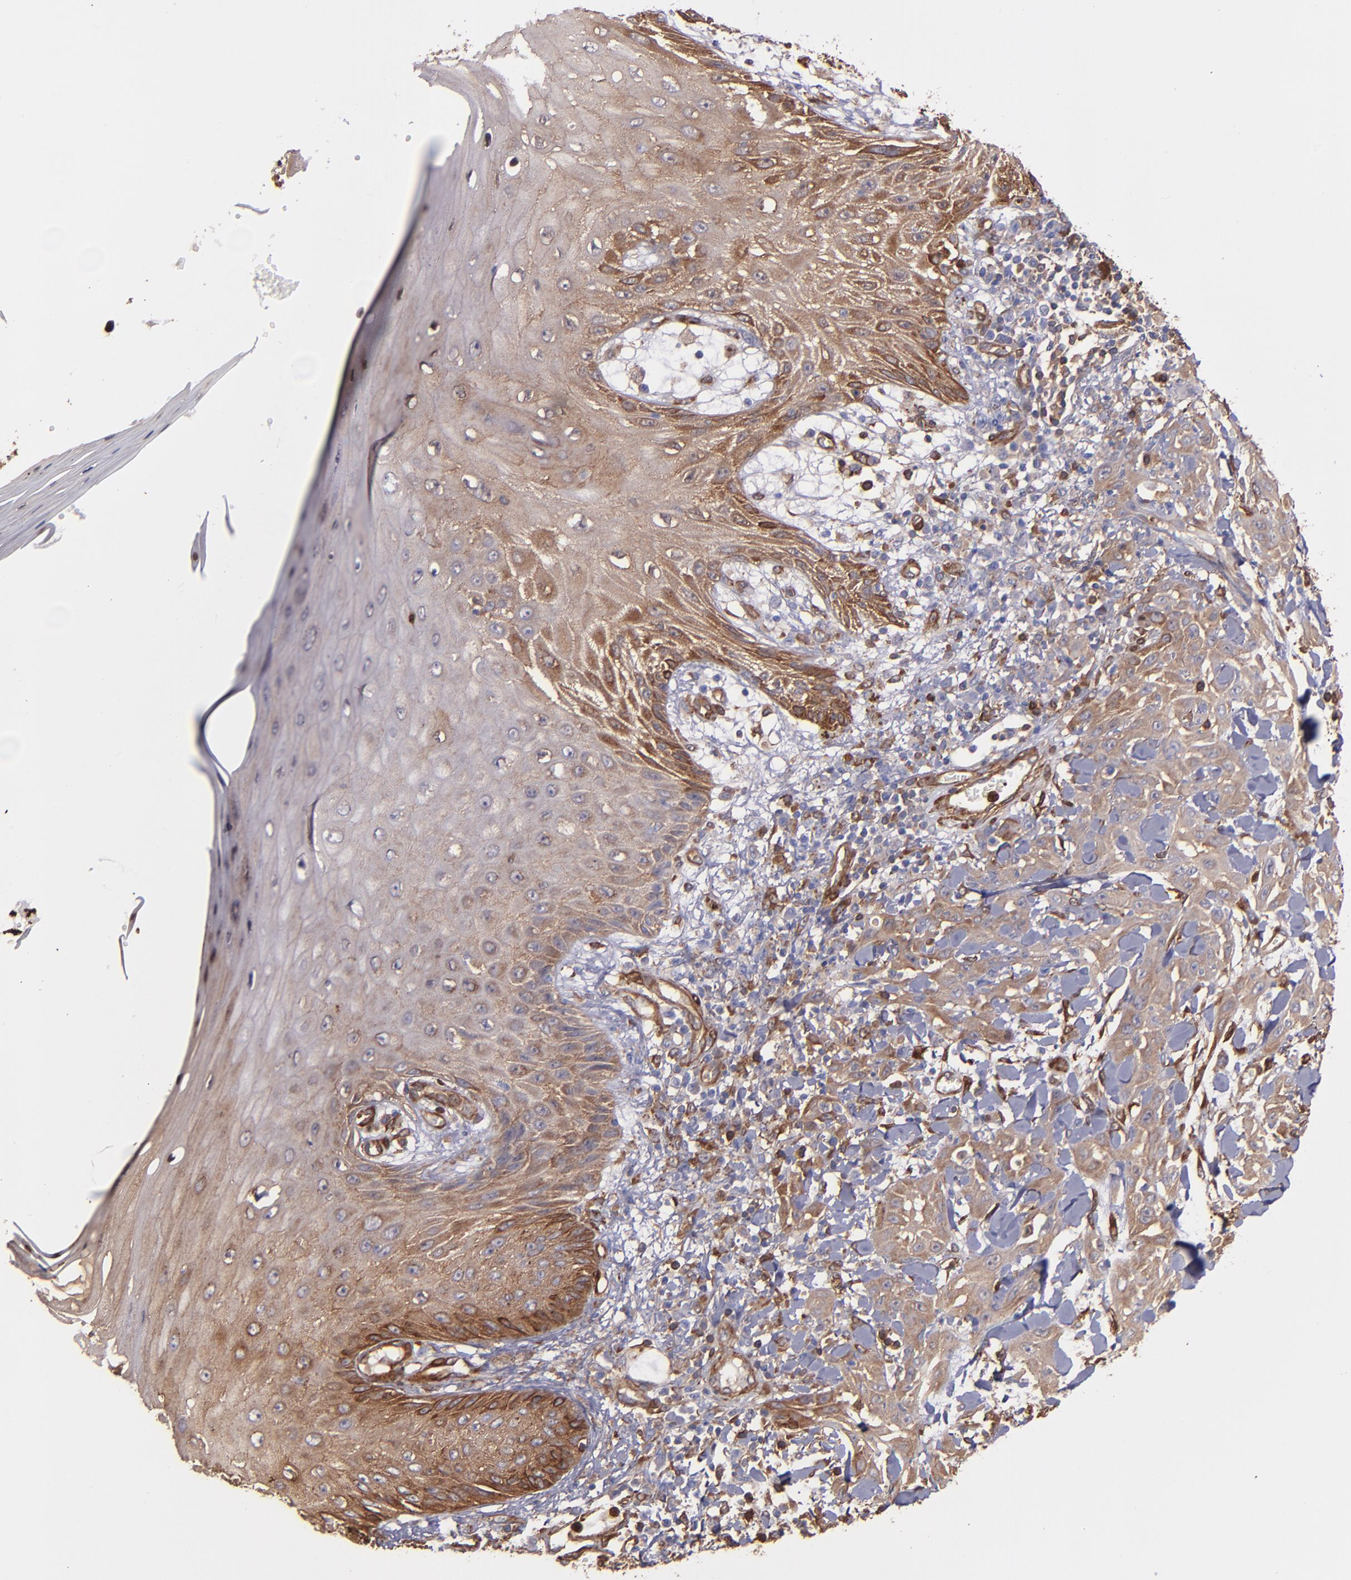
{"staining": {"intensity": "moderate", "quantity": "25%-75%", "location": "cytoplasmic/membranous"}, "tissue": "skin cancer", "cell_type": "Tumor cells", "image_type": "cancer", "snomed": [{"axis": "morphology", "description": "Squamous cell carcinoma, NOS"}, {"axis": "topography", "description": "Skin"}], "caption": "Skin cancer stained with DAB immunohistochemistry reveals medium levels of moderate cytoplasmic/membranous staining in about 25%-75% of tumor cells.", "gene": "VCL", "patient": {"sex": "male", "age": 24}}